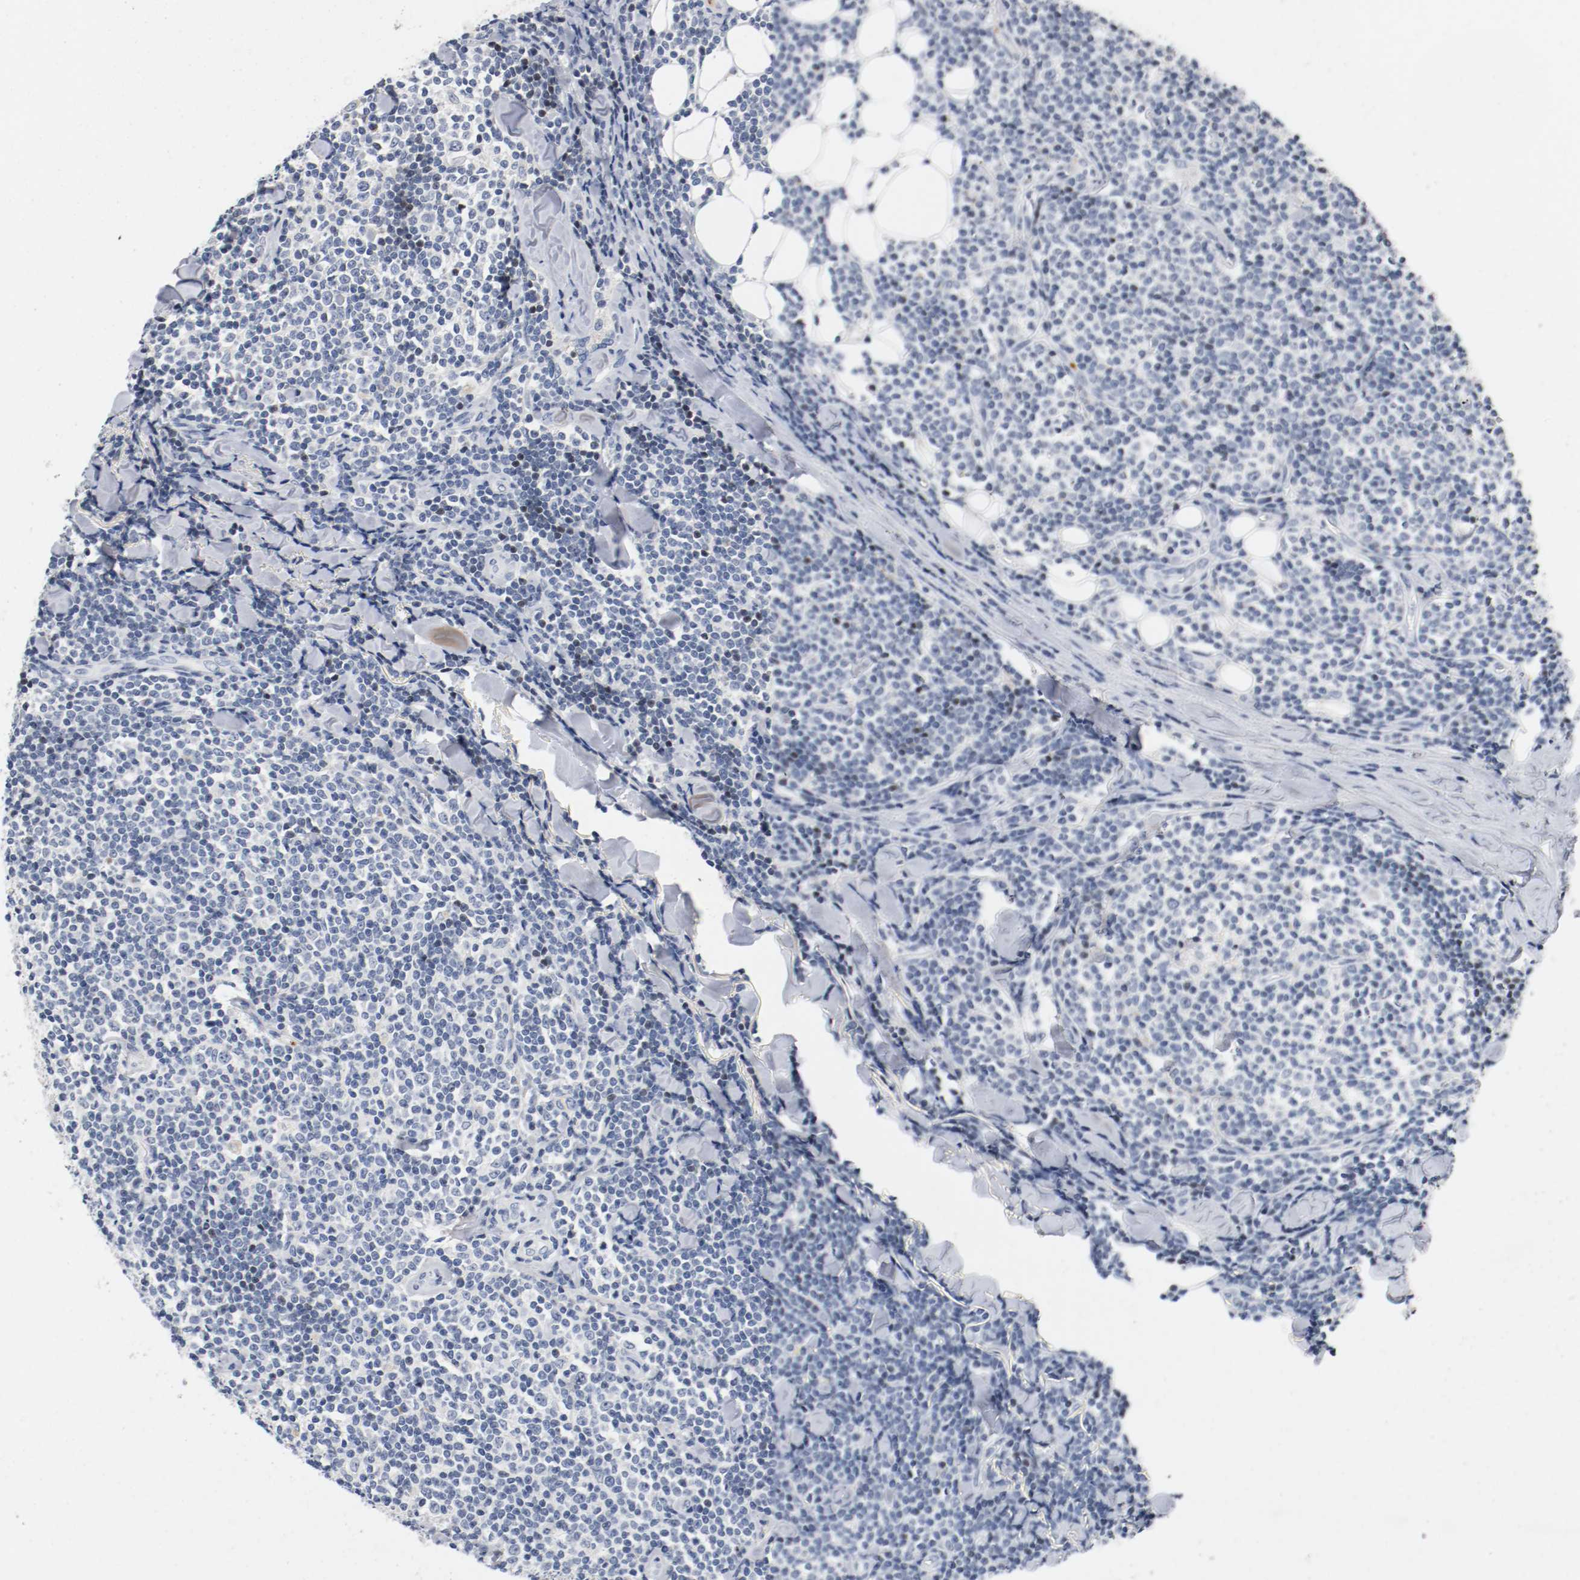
{"staining": {"intensity": "negative", "quantity": "none", "location": "none"}, "tissue": "lymphoma", "cell_type": "Tumor cells", "image_type": "cancer", "snomed": [{"axis": "morphology", "description": "Malignant lymphoma, non-Hodgkin's type, Low grade"}, {"axis": "topography", "description": "Soft tissue"}], "caption": "IHC micrograph of neoplastic tissue: human malignant lymphoma, non-Hodgkin's type (low-grade) stained with DAB reveals no significant protein positivity in tumor cells.", "gene": "PIM1", "patient": {"sex": "male", "age": 92}}